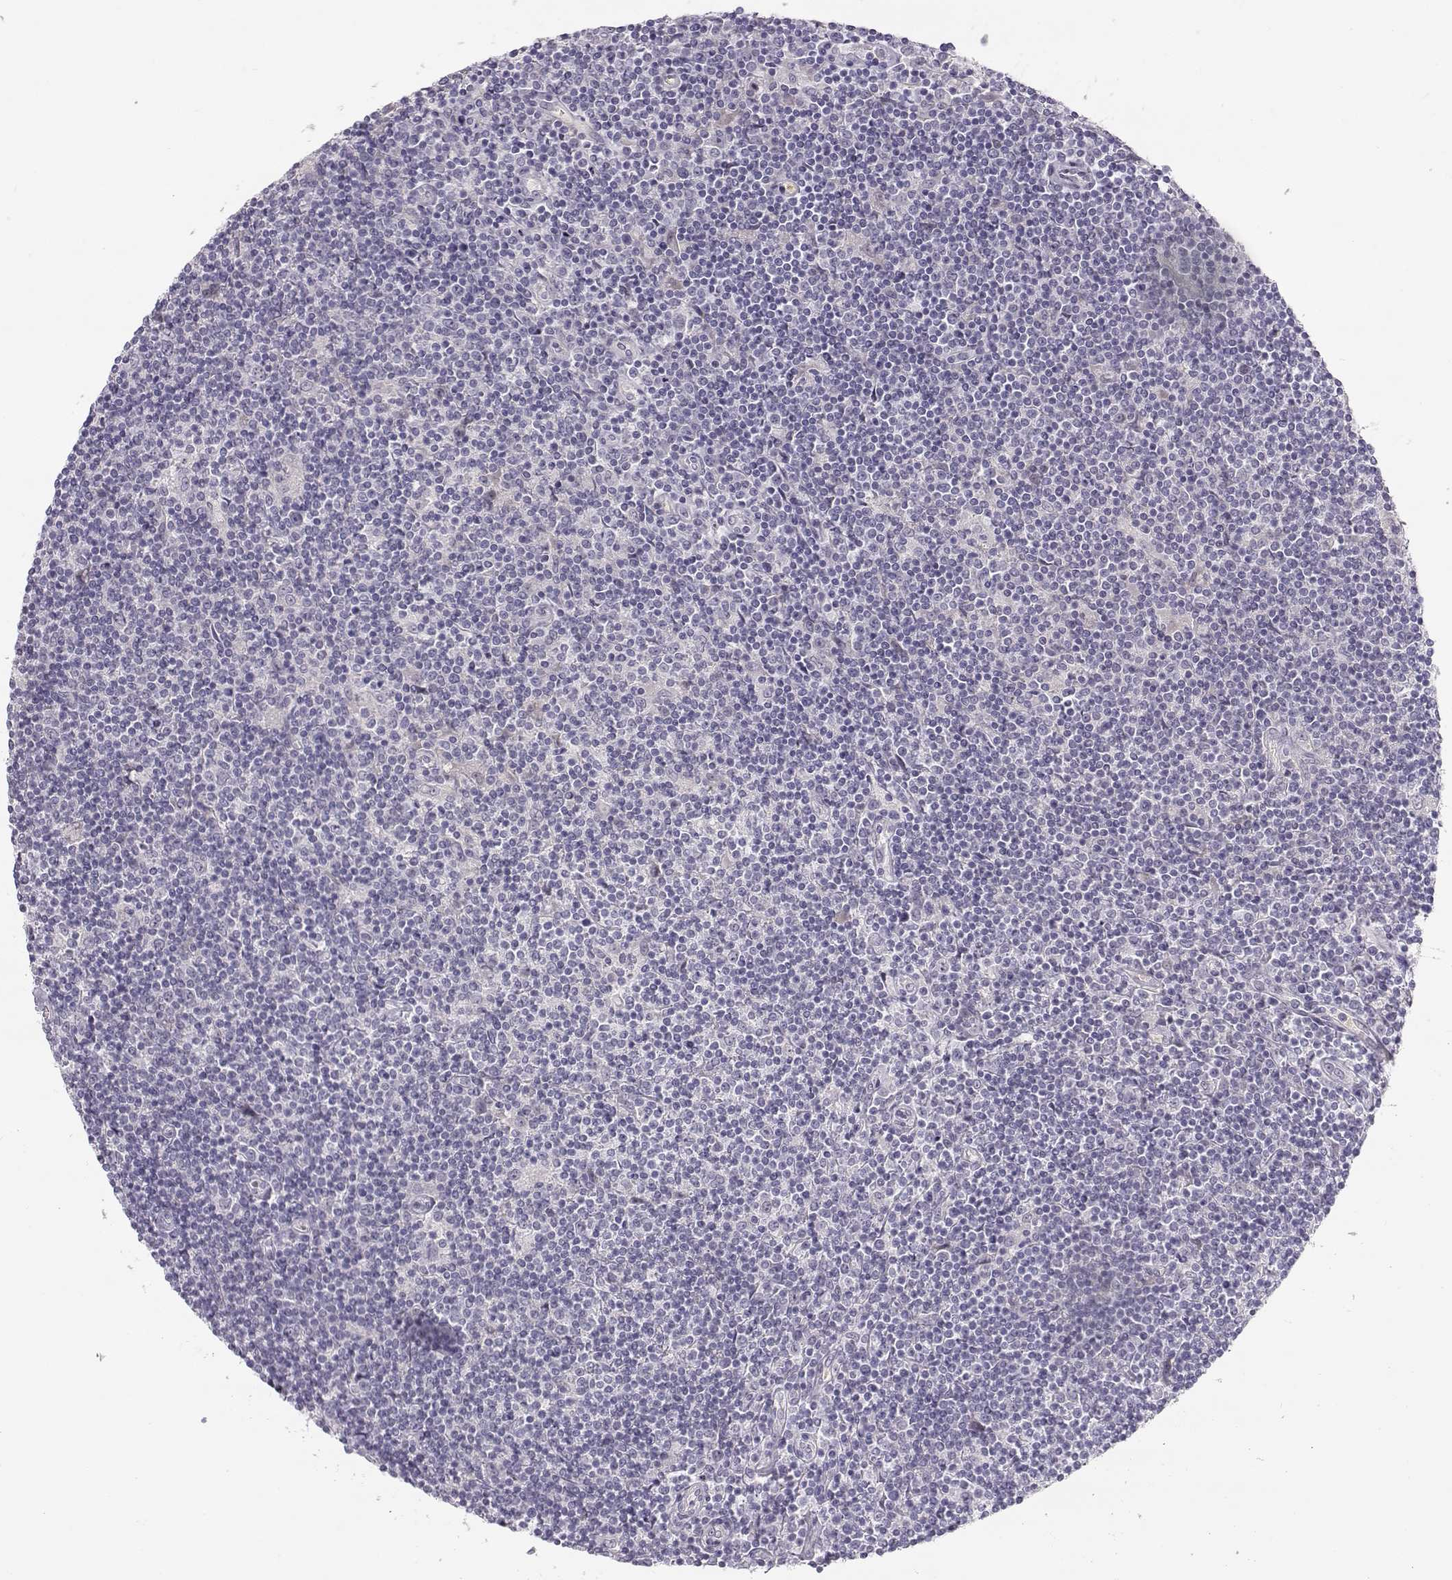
{"staining": {"intensity": "negative", "quantity": "none", "location": "none"}, "tissue": "lymphoma", "cell_type": "Tumor cells", "image_type": "cancer", "snomed": [{"axis": "morphology", "description": "Hodgkin's disease, NOS"}, {"axis": "topography", "description": "Lymph node"}], "caption": "DAB immunohistochemical staining of human lymphoma displays no significant expression in tumor cells.", "gene": "TTC26", "patient": {"sex": "male", "age": 40}}